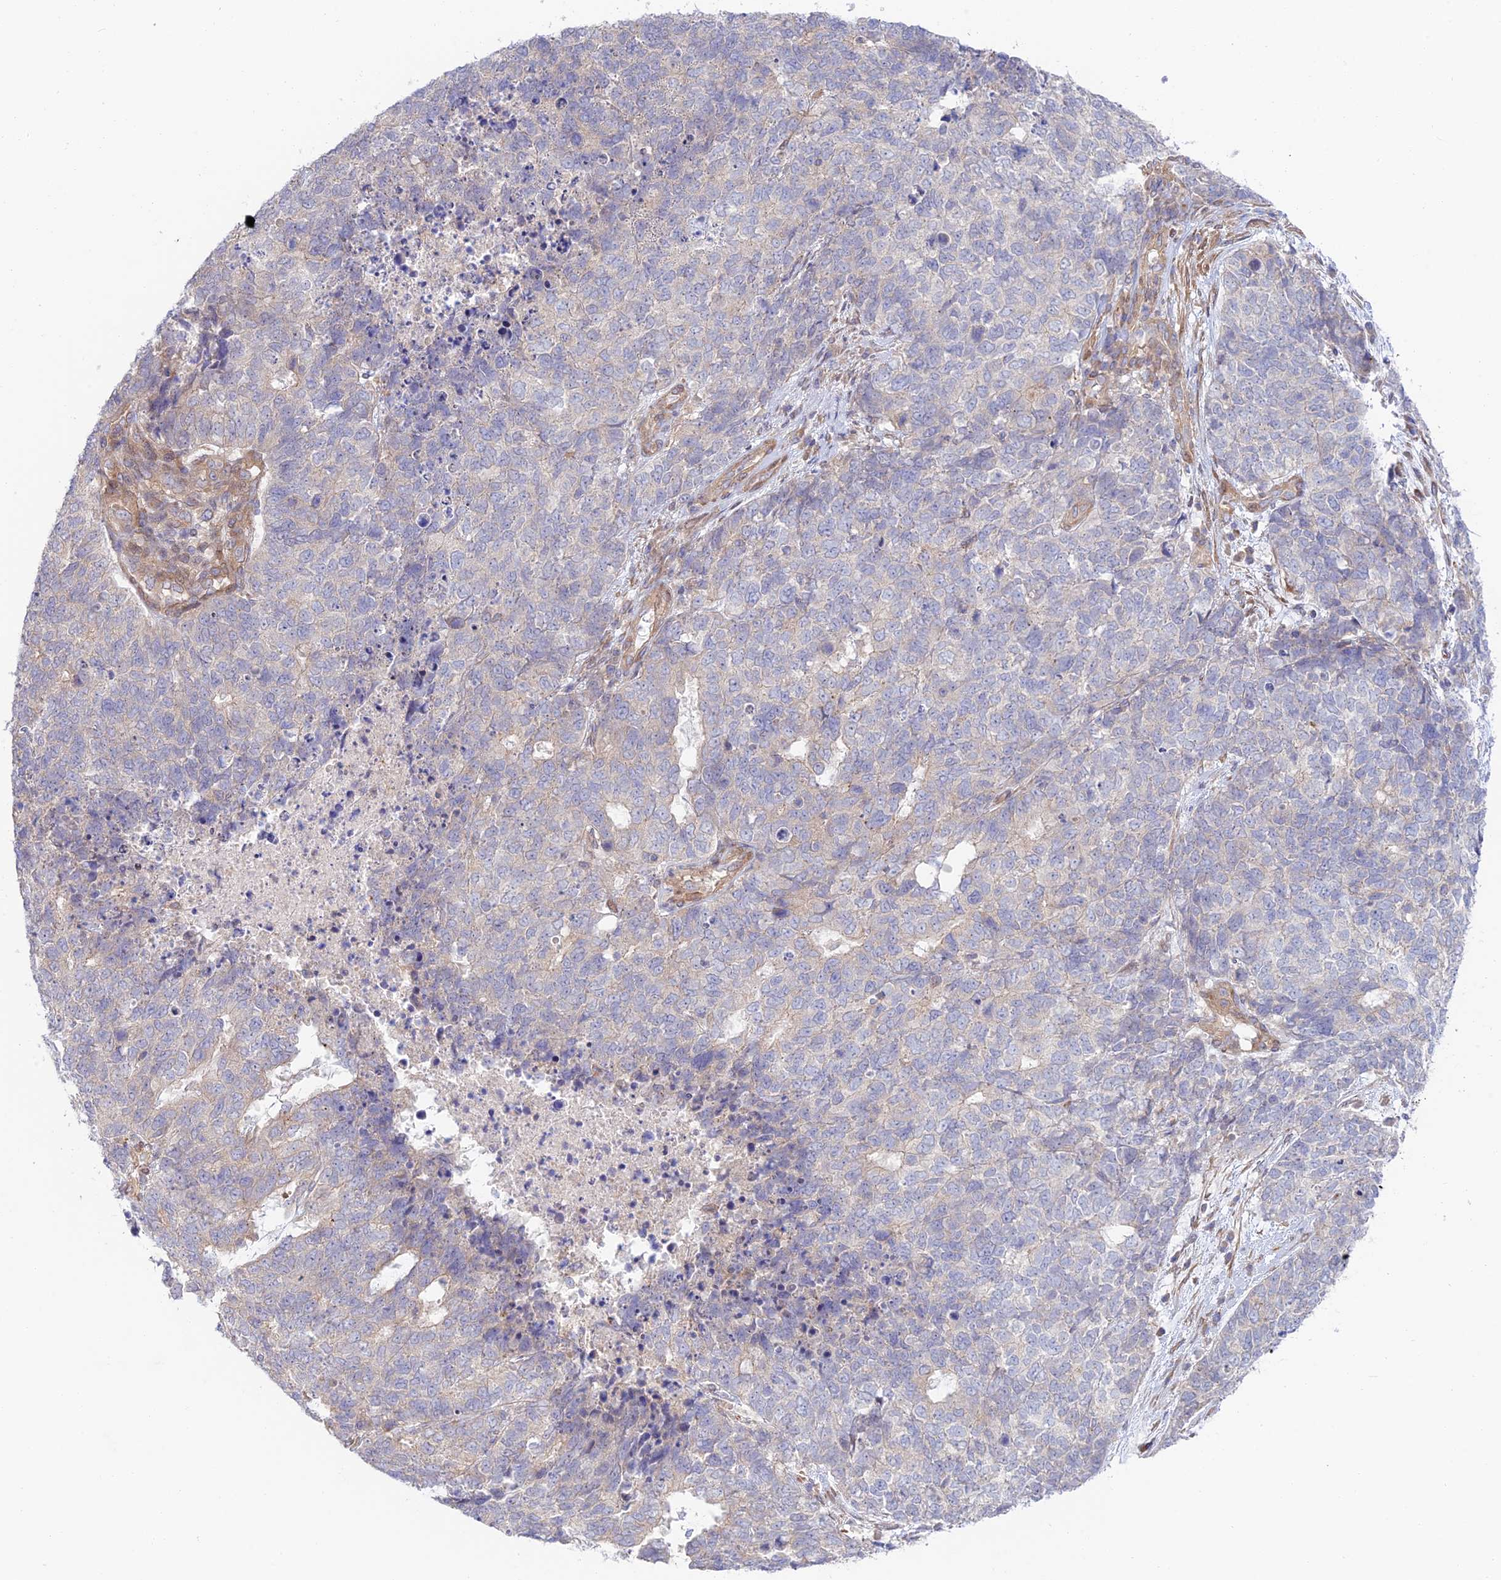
{"staining": {"intensity": "negative", "quantity": "none", "location": "none"}, "tissue": "cervical cancer", "cell_type": "Tumor cells", "image_type": "cancer", "snomed": [{"axis": "morphology", "description": "Squamous cell carcinoma, NOS"}, {"axis": "topography", "description": "Cervix"}], "caption": "A high-resolution photomicrograph shows immunohistochemistry (IHC) staining of cervical squamous cell carcinoma, which reveals no significant staining in tumor cells.", "gene": "KCNAB1", "patient": {"sex": "female", "age": 63}}